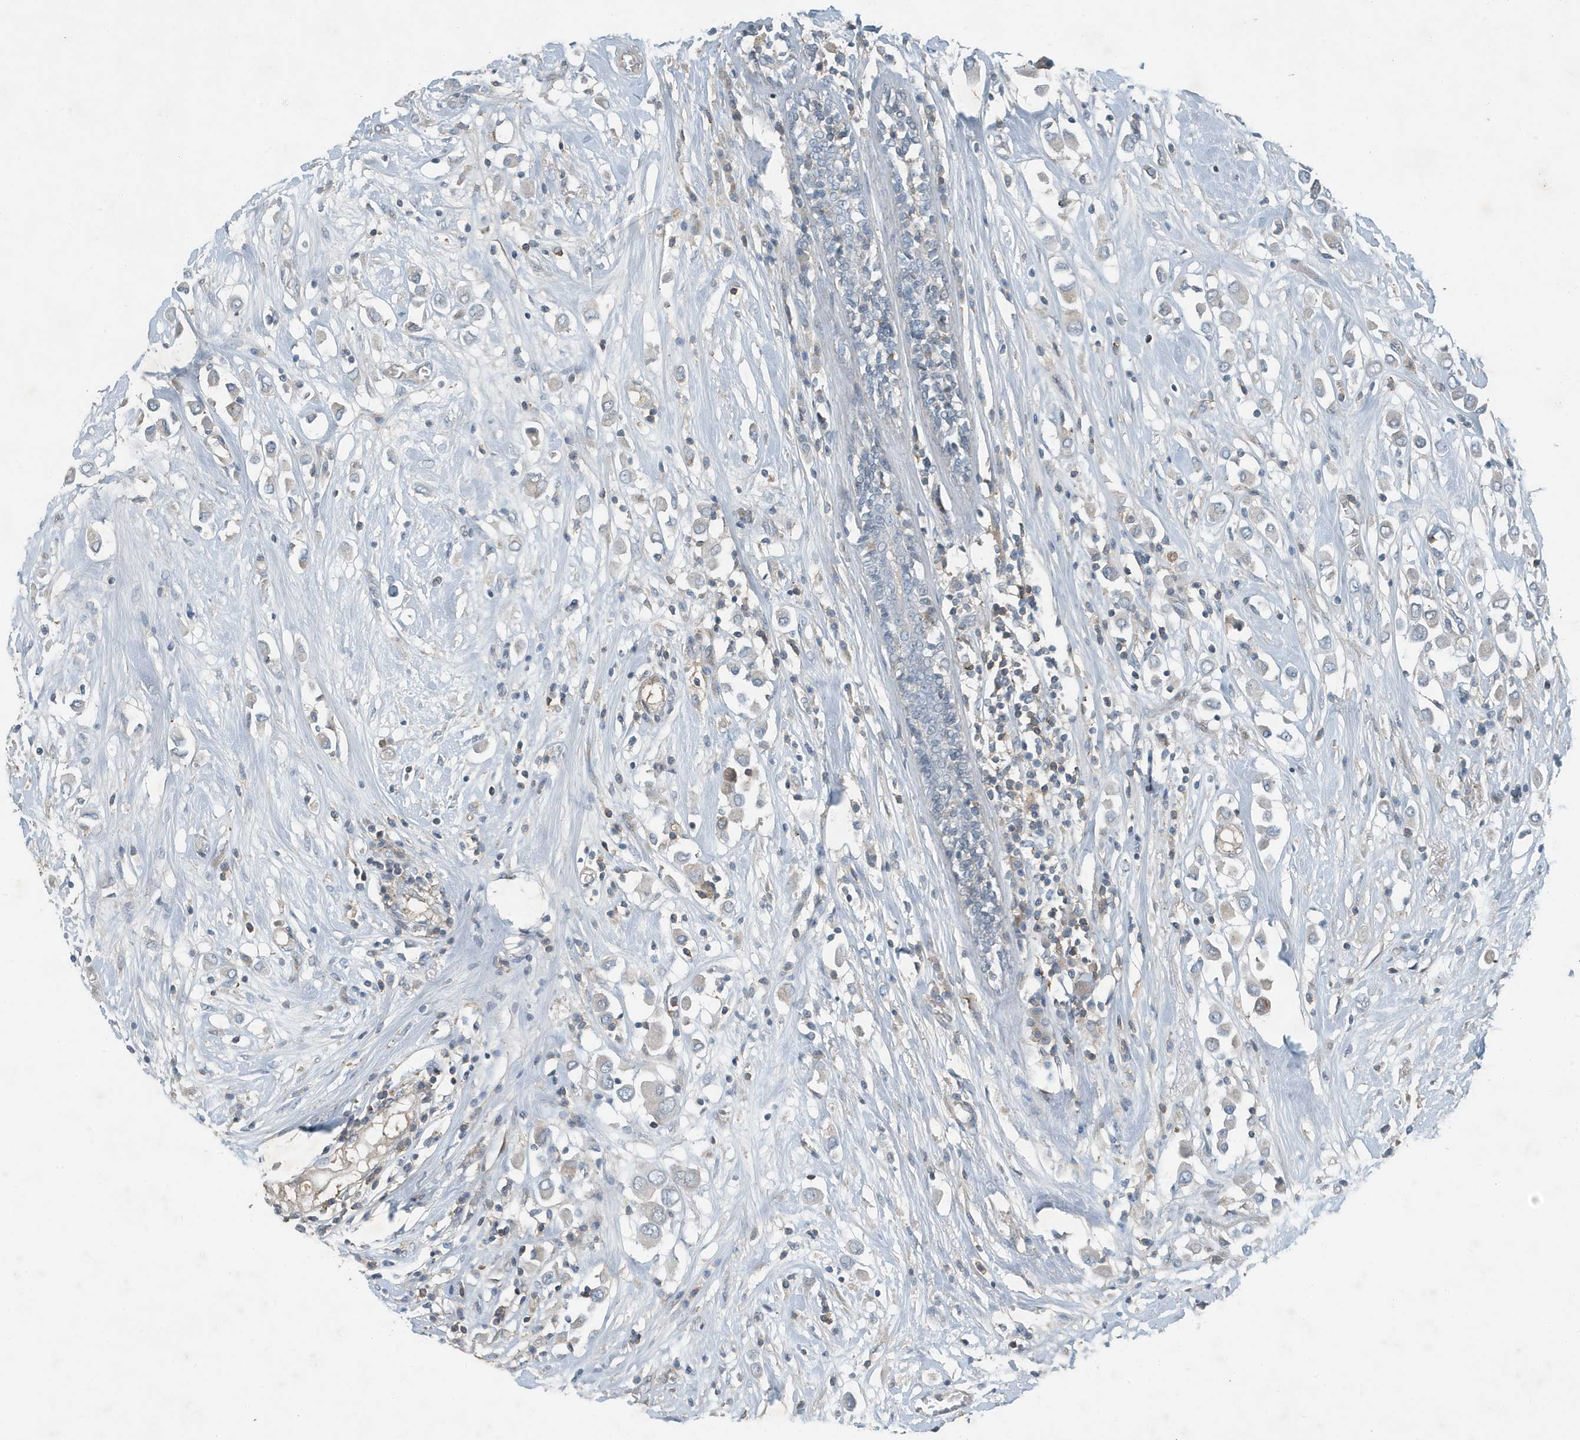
{"staining": {"intensity": "weak", "quantity": "<25%", "location": "cytoplasmic/membranous"}, "tissue": "breast cancer", "cell_type": "Tumor cells", "image_type": "cancer", "snomed": [{"axis": "morphology", "description": "Duct carcinoma"}, {"axis": "topography", "description": "Breast"}], "caption": "There is no significant positivity in tumor cells of breast cancer.", "gene": "DAPP1", "patient": {"sex": "female", "age": 61}}